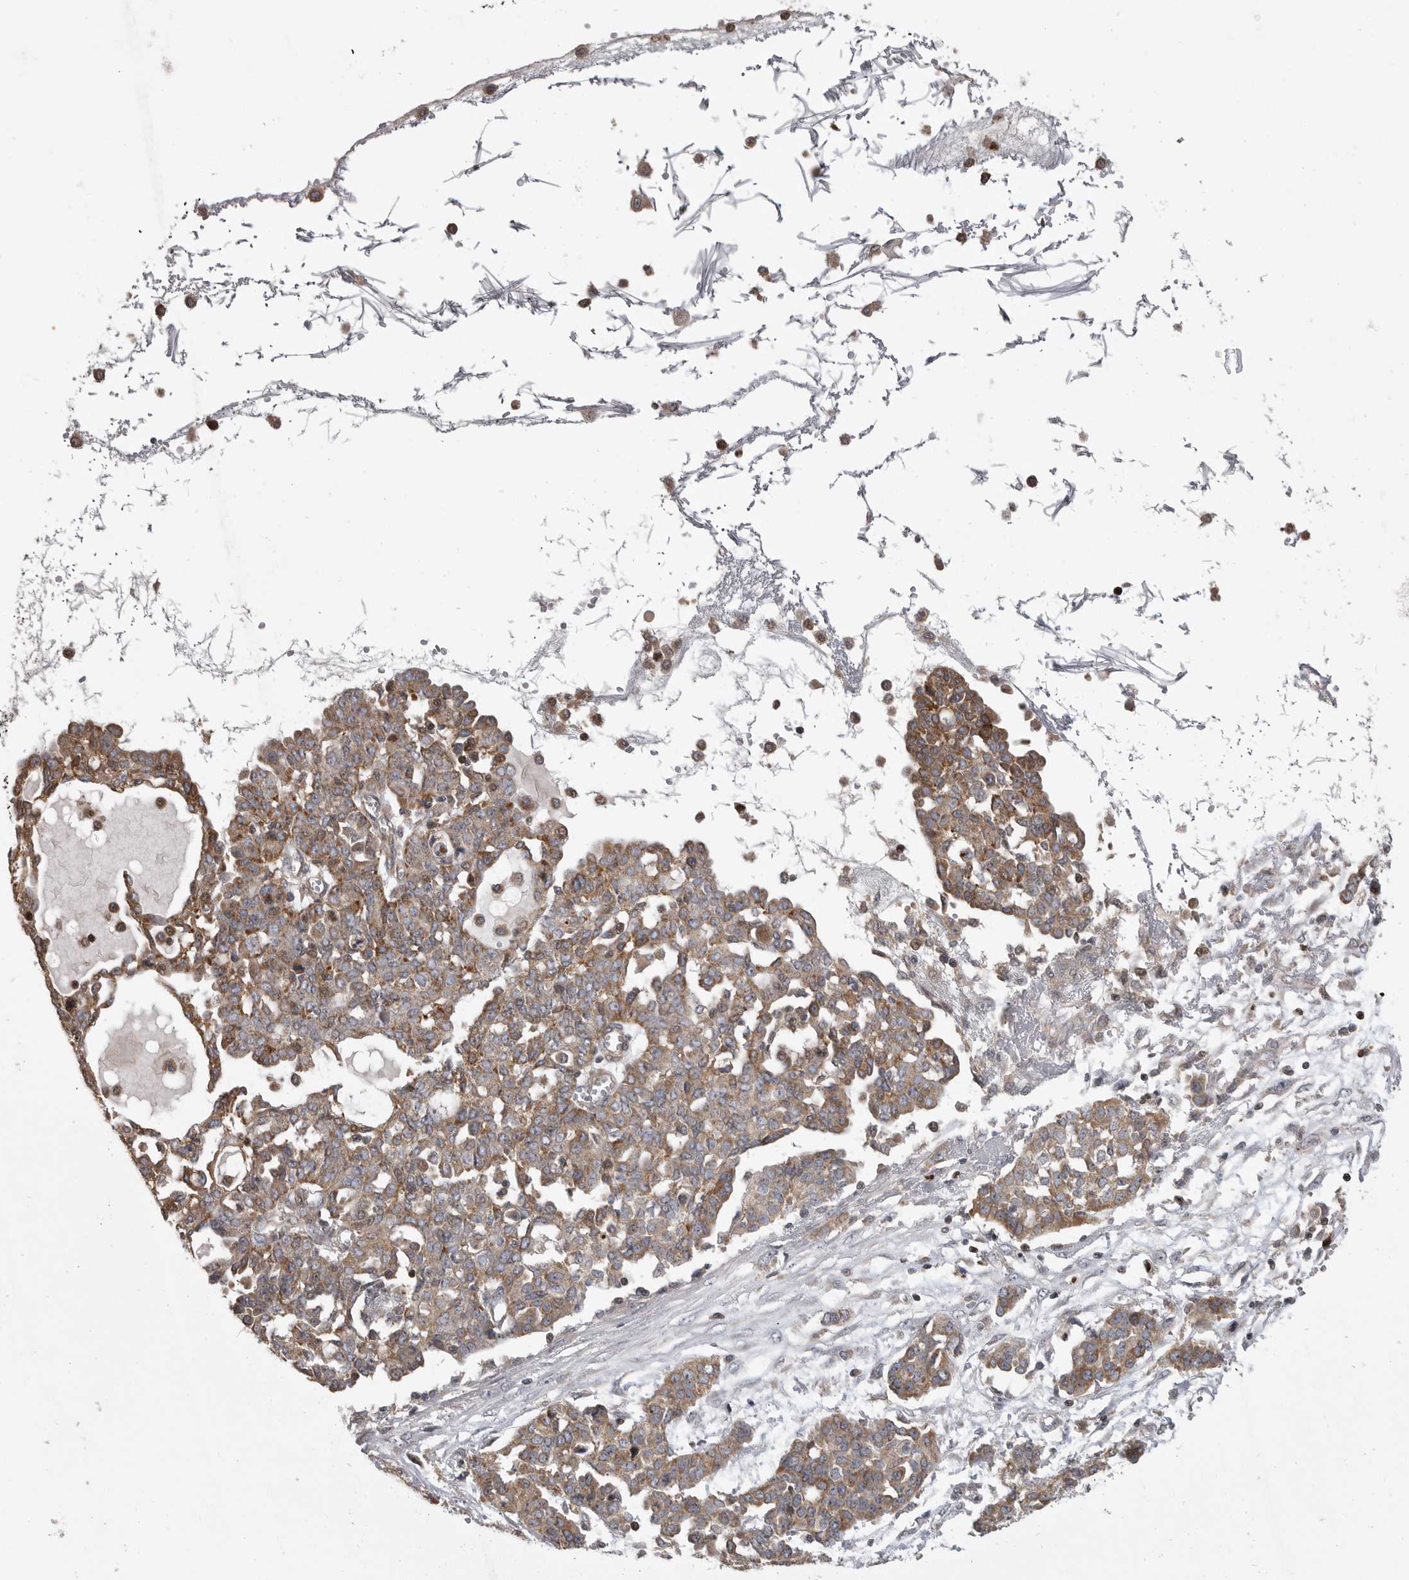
{"staining": {"intensity": "moderate", "quantity": ">75%", "location": "cytoplasmic/membranous"}, "tissue": "ovarian cancer", "cell_type": "Tumor cells", "image_type": "cancer", "snomed": [{"axis": "morphology", "description": "Cystadenocarcinoma, serous, NOS"}, {"axis": "topography", "description": "Soft tissue"}, {"axis": "topography", "description": "Ovary"}], "caption": "Immunohistochemistry (IHC) micrograph of human serous cystadenocarcinoma (ovarian) stained for a protein (brown), which demonstrates medium levels of moderate cytoplasmic/membranous positivity in approximately >75% of tumor cells.", "gene": "OXR1", "patient": {"sex": "female", "age": 57}}